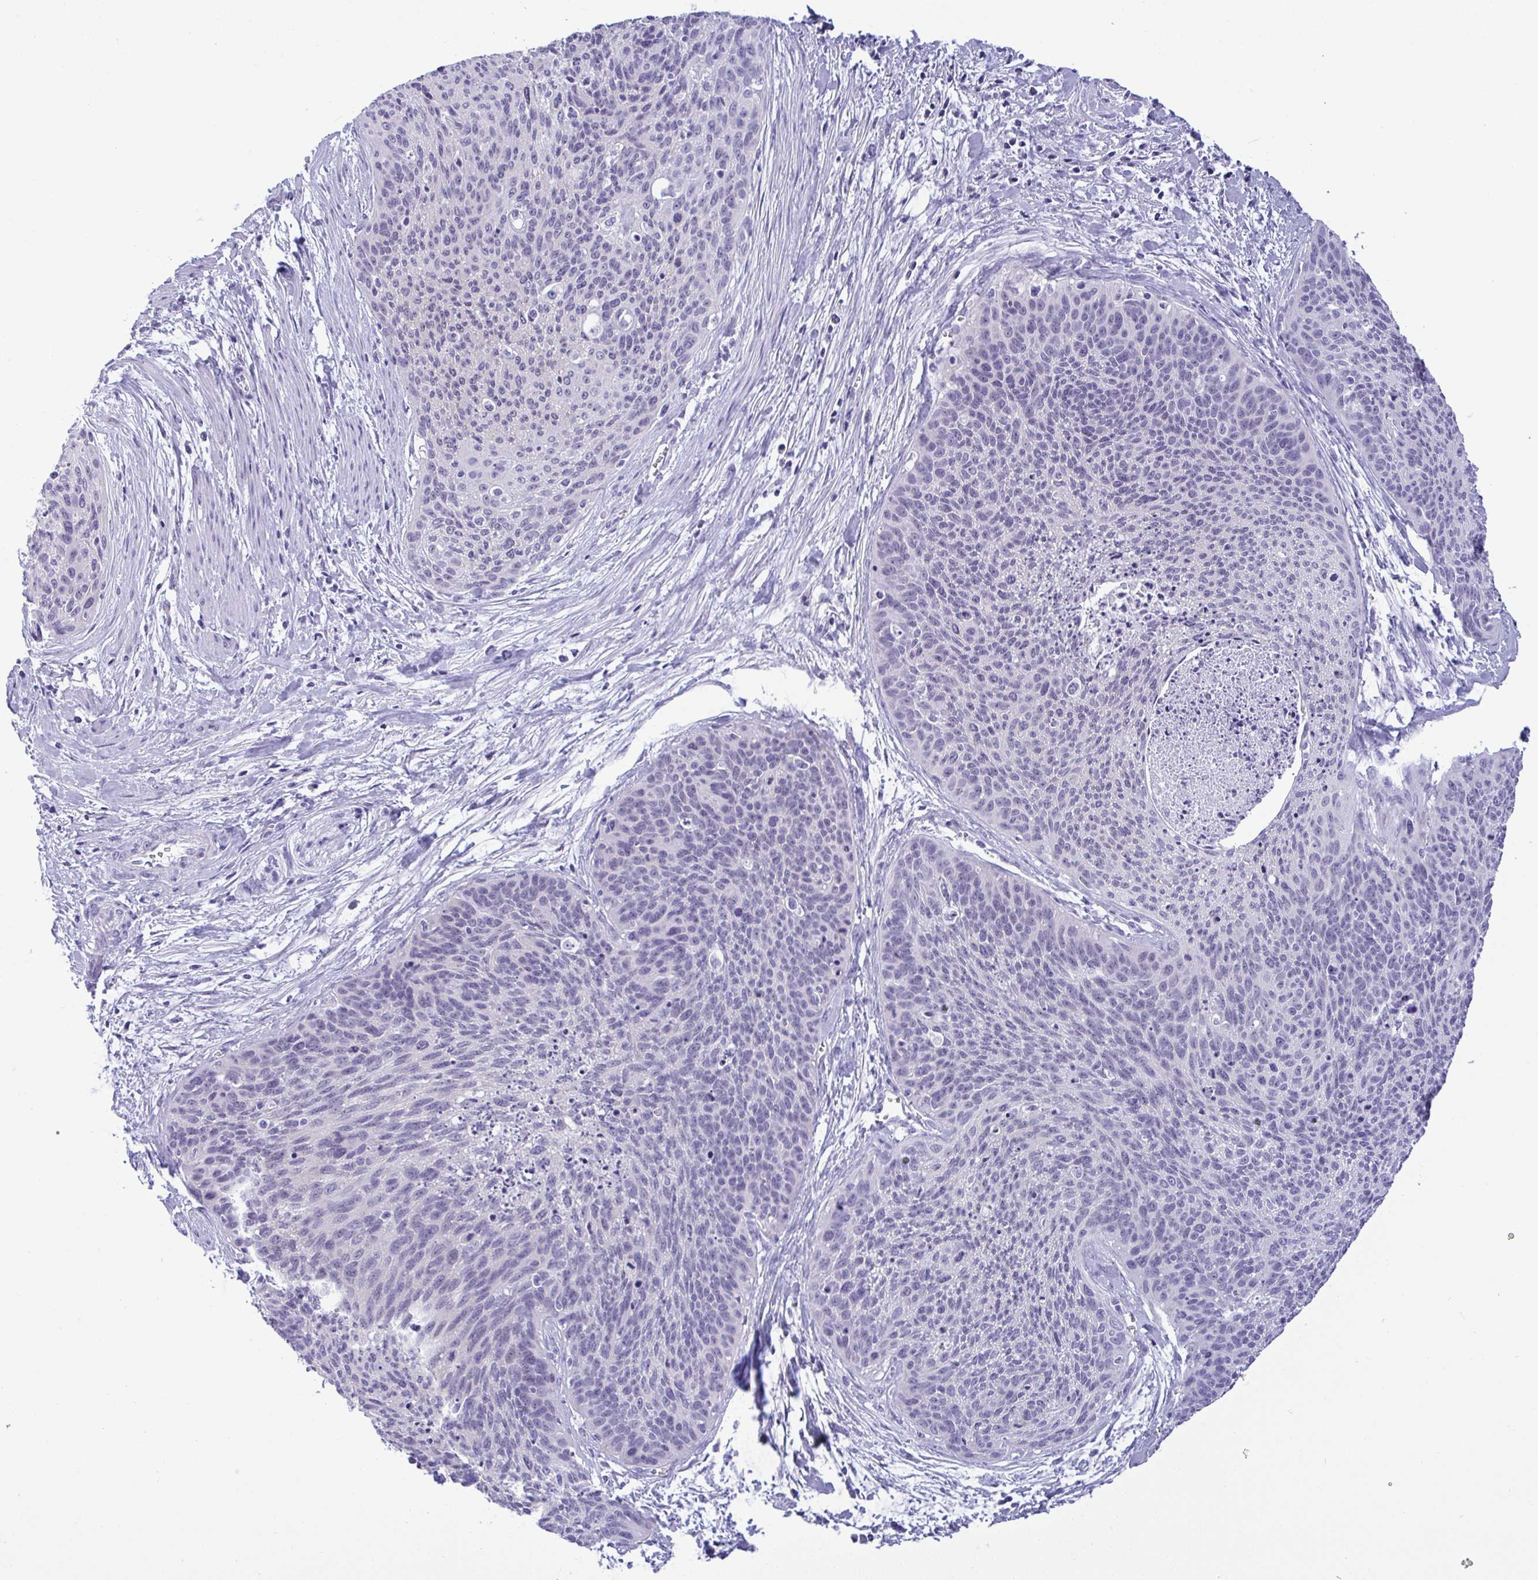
{"staining": {"intensity": "negative", "quantity": "none", "location": "none"}, "tissue": "cervical cancer", "cell_type": "Tumor cells", "image_type": "cancer", "snomed": [{"axis": "morphology", "description": "Squamous cell carcinoma, NOS"}, {"axis": "topography", "description": "Cervix"}], "caption": "A high-resolution image shows immunohistochemistry (IHC) staining of squamous cell carcinoma (cervical), which displays no significant expression in tumor cells. (Stains: DAB (3,3'-diaminobenzidine) immunohistochemistry (IHC) with hematoxylin counter stain, Microscopy: brightfield microscopy at high magnification).", "gene": "YBX2", "patient": {"sex": "female", "age": 55}}